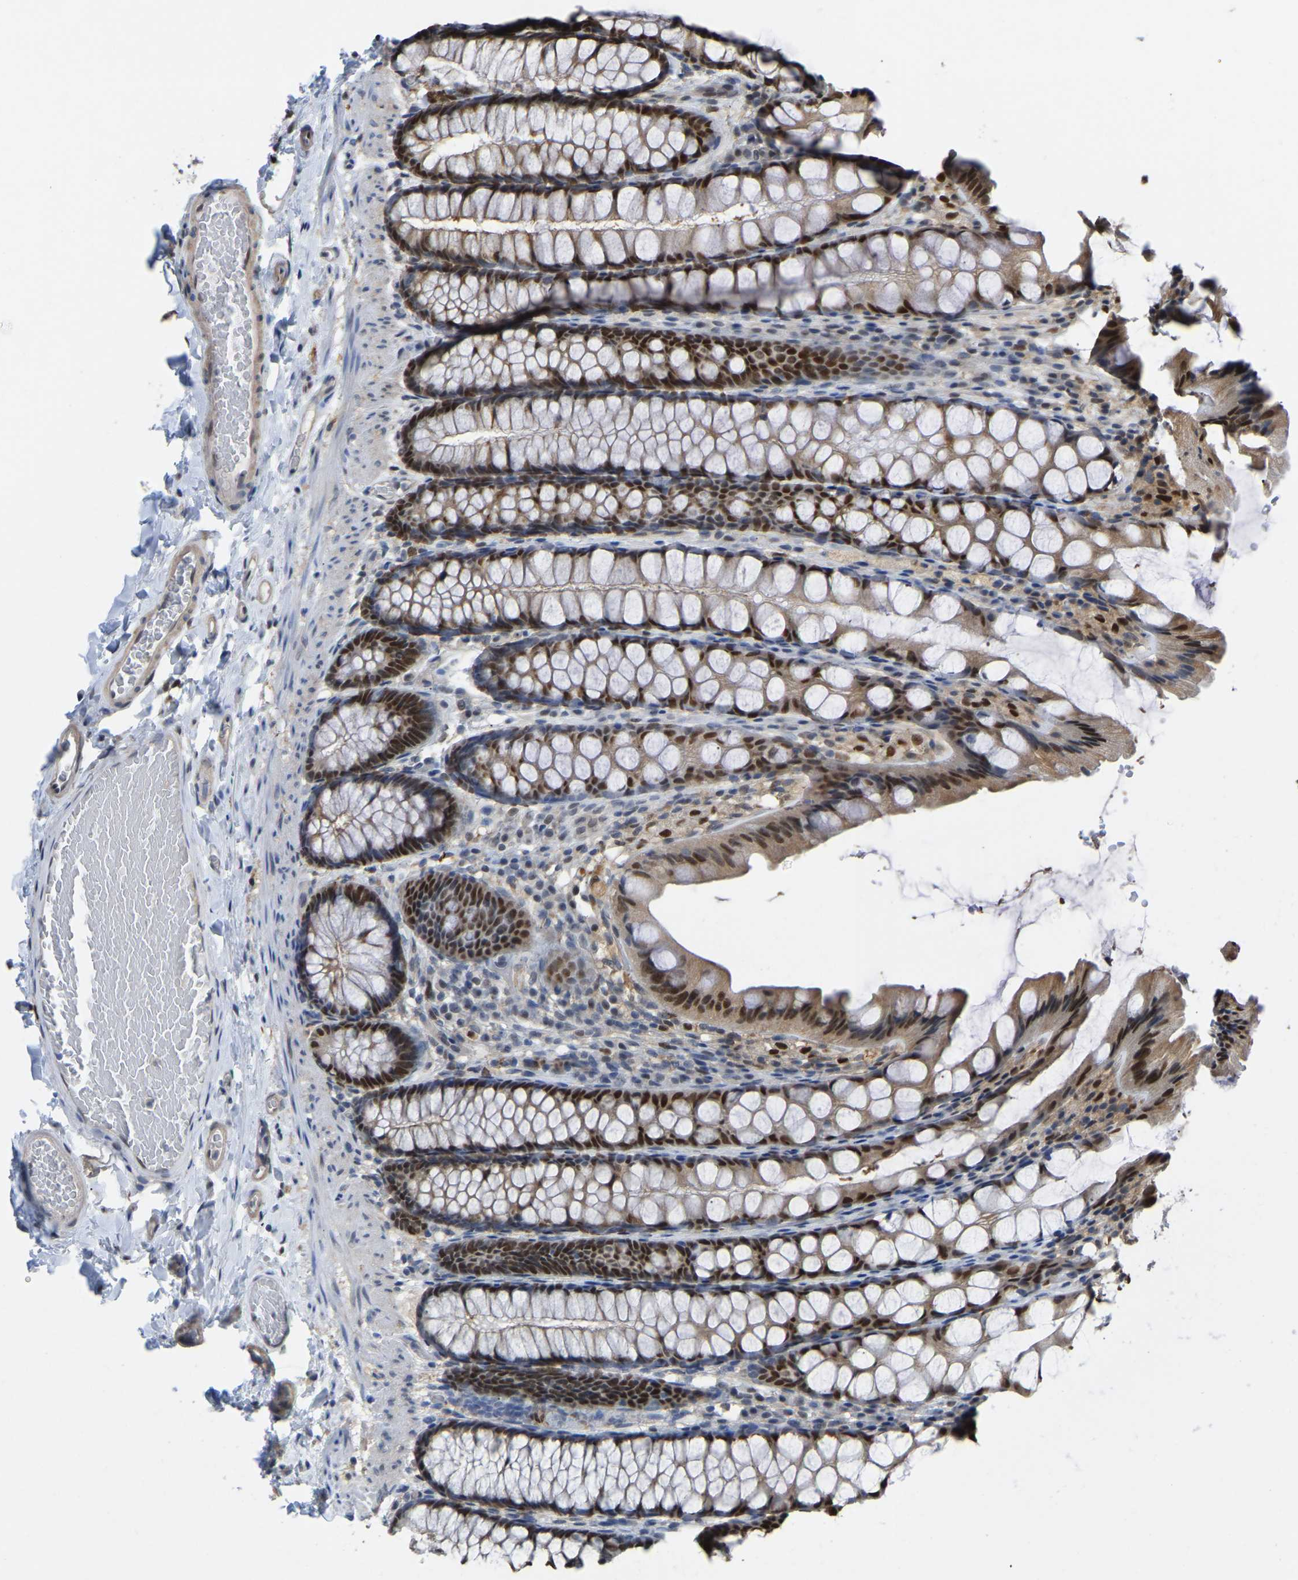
{"staining": {"intensity": "weak", "quantity": ">75%", "location": "cytoplasmic/membranous"}, "tissue": "colon", "cell_type": "Endothelial cells", "image_type": "normal", "snomed": [{"axis": "morphology", "description": "Normal tissue, NOS"}, {"axis": "topography", "description": "Colon"}], "caption": "Endothelial cells display weak cytoplasmic/membranous staining in approximately >75% of cells in unremarkable colon. (DAB IHC, brown staining for protein, blue staining for nuclei).", "gene": "KLRG2", "patient": {"sex": "male", "age": 47}}